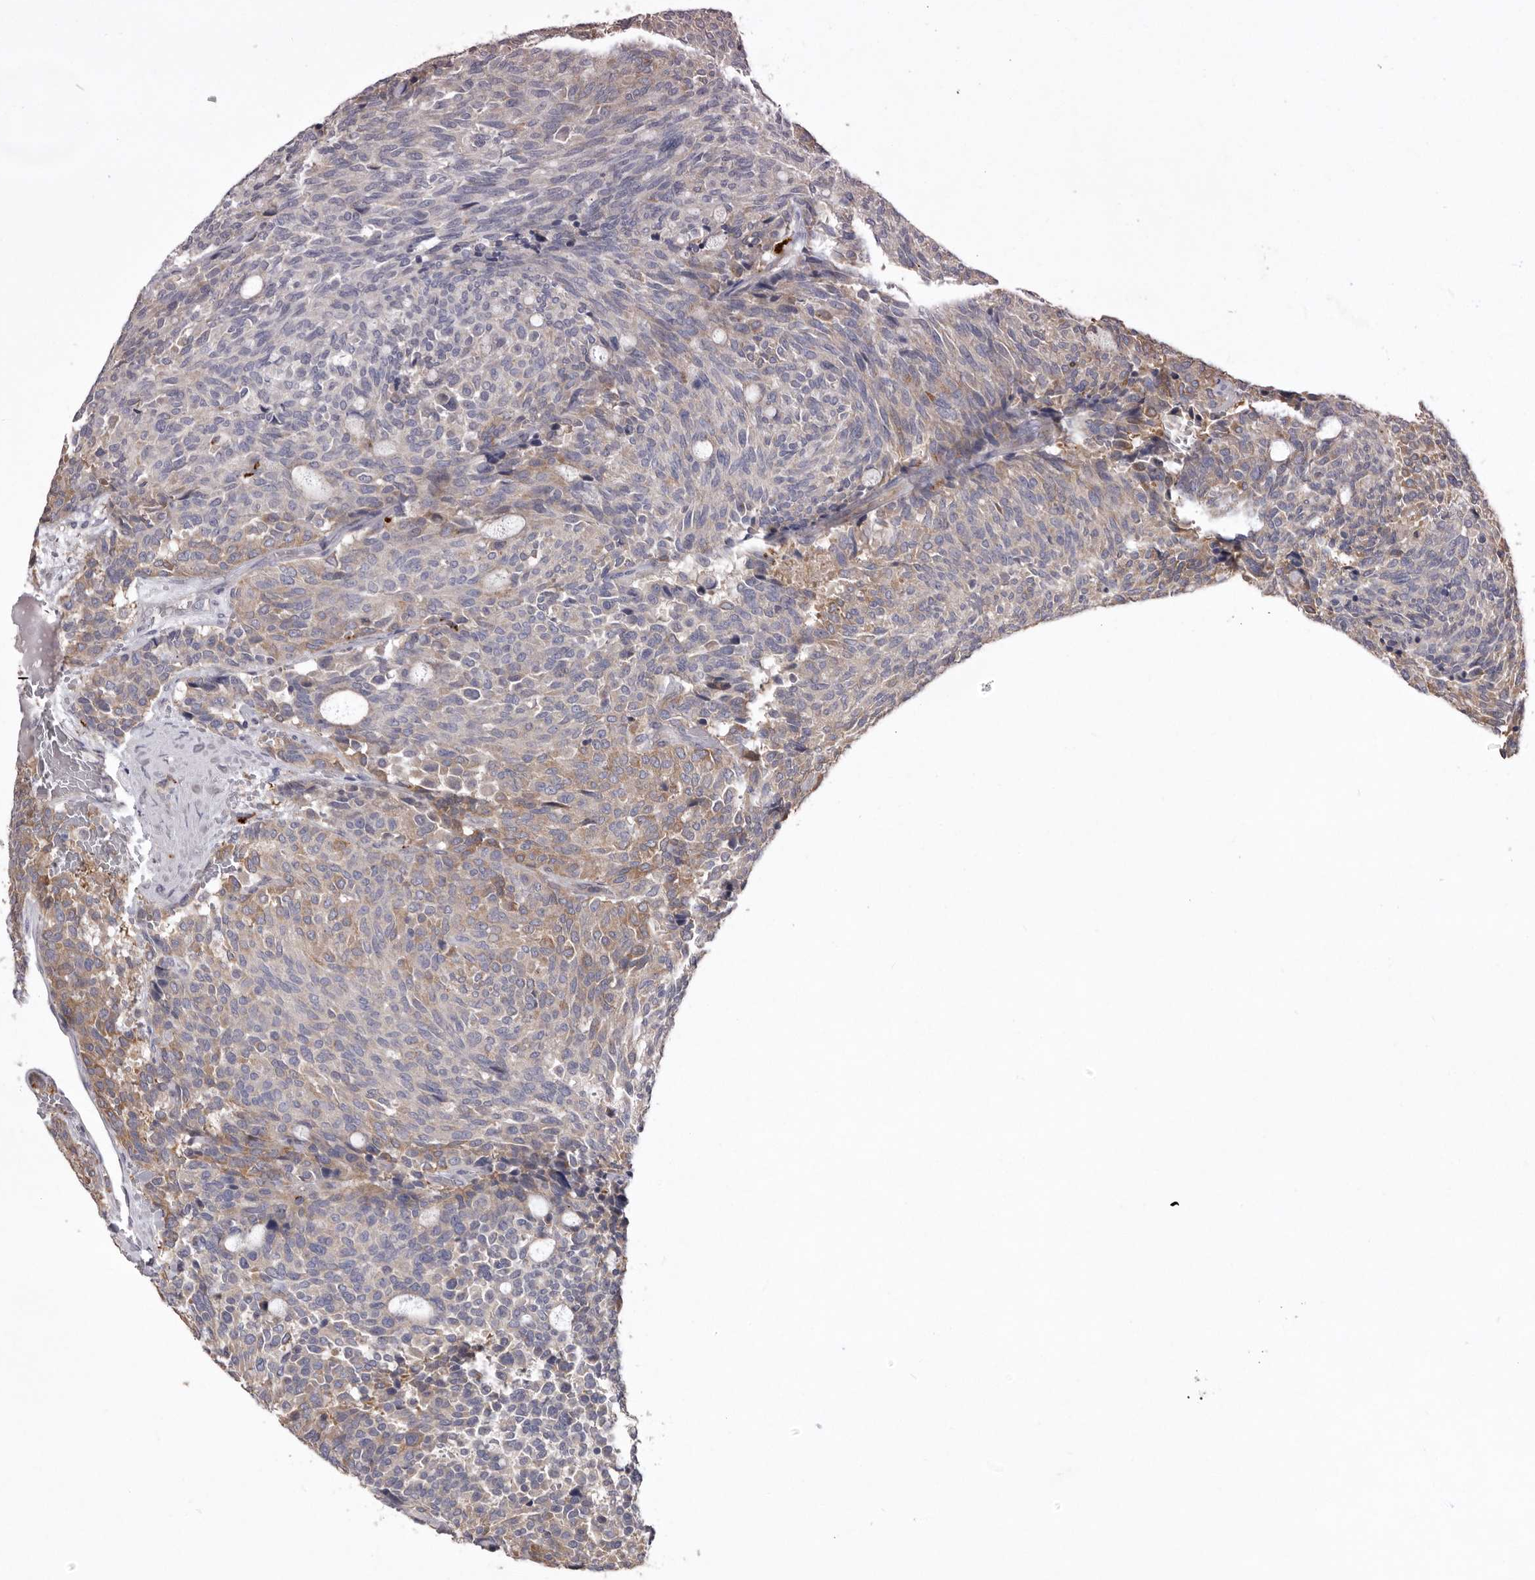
{"staining": {"intensity": "negative", "quantity": "none", "location": "none"}, "tissue": "carcinoid", "cell_type": "Tumor cells", "image_type": "cancer", "snomed": [{"axis": "morphology", "description": "Carcinoid, malignant, NOS"}, {"axis": "topography", "description": "Pancreas"}], "caption": "High magnification brightfield microscopy of carcinoid stained with DAB (brown) and counterstained with hematoxylin (blue): tumor cells show no significant expression.", "gene": "WDR47", "patient": {"sex": "female", "age": 54}}